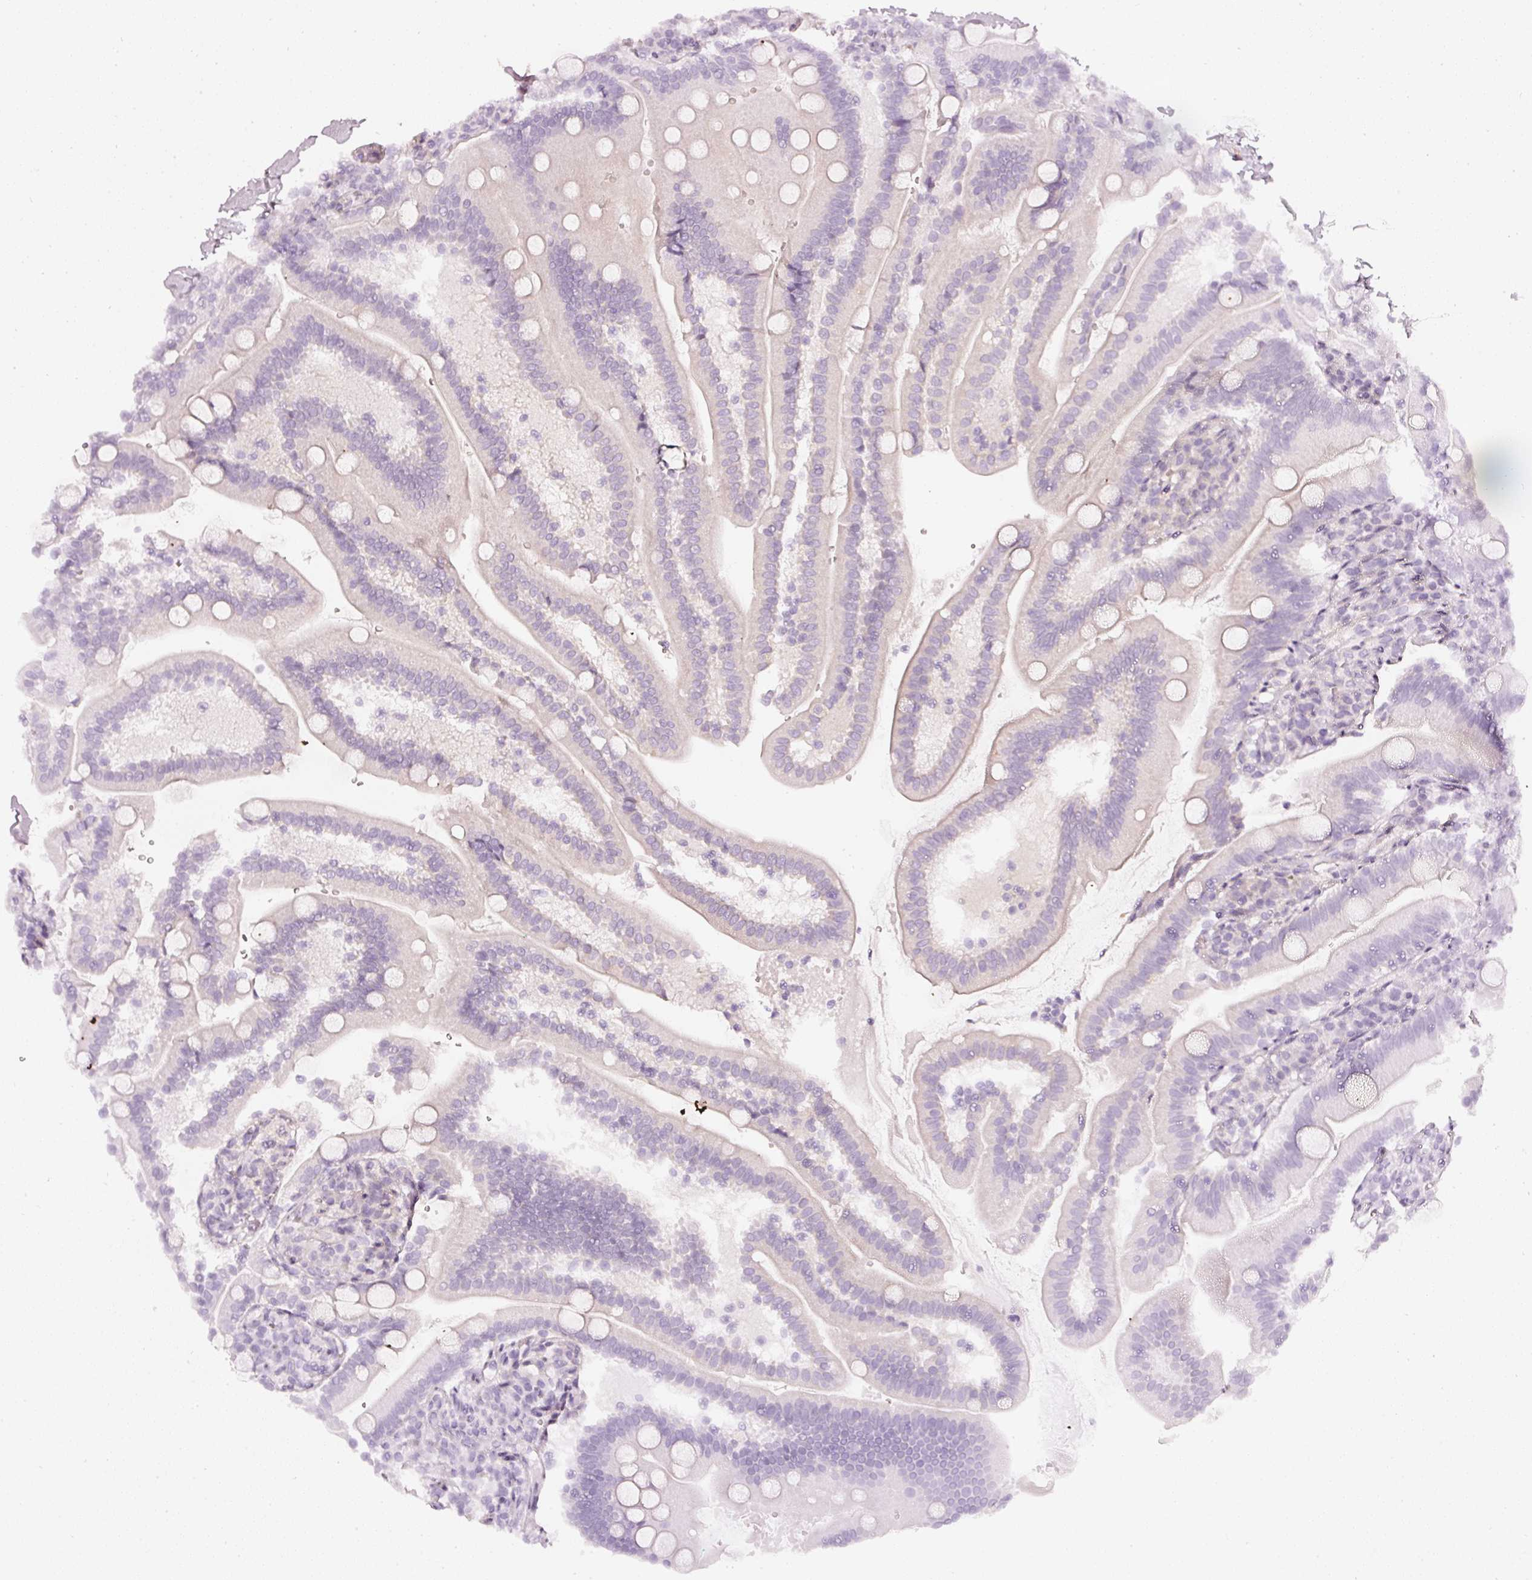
{"staining": {"intensity": "negative", "quantity": "none", "location": "none"}, "tissue": "duodenum", "cell_type": "Glandular cells", "image_type": "normal", "snomed": [{"axis": "morphology", "description": "Normal tissue, NOS"}, {"axis": "topography", "description": "Duodenum"}], "caption": "DAB (3,3'-diaminobenzidine) immunohistochemical staining of normal duodenum exhibits no significant positivity in glandular cells.", "gene": "CNP", "patient": {"sex": "female", "age": 67}}